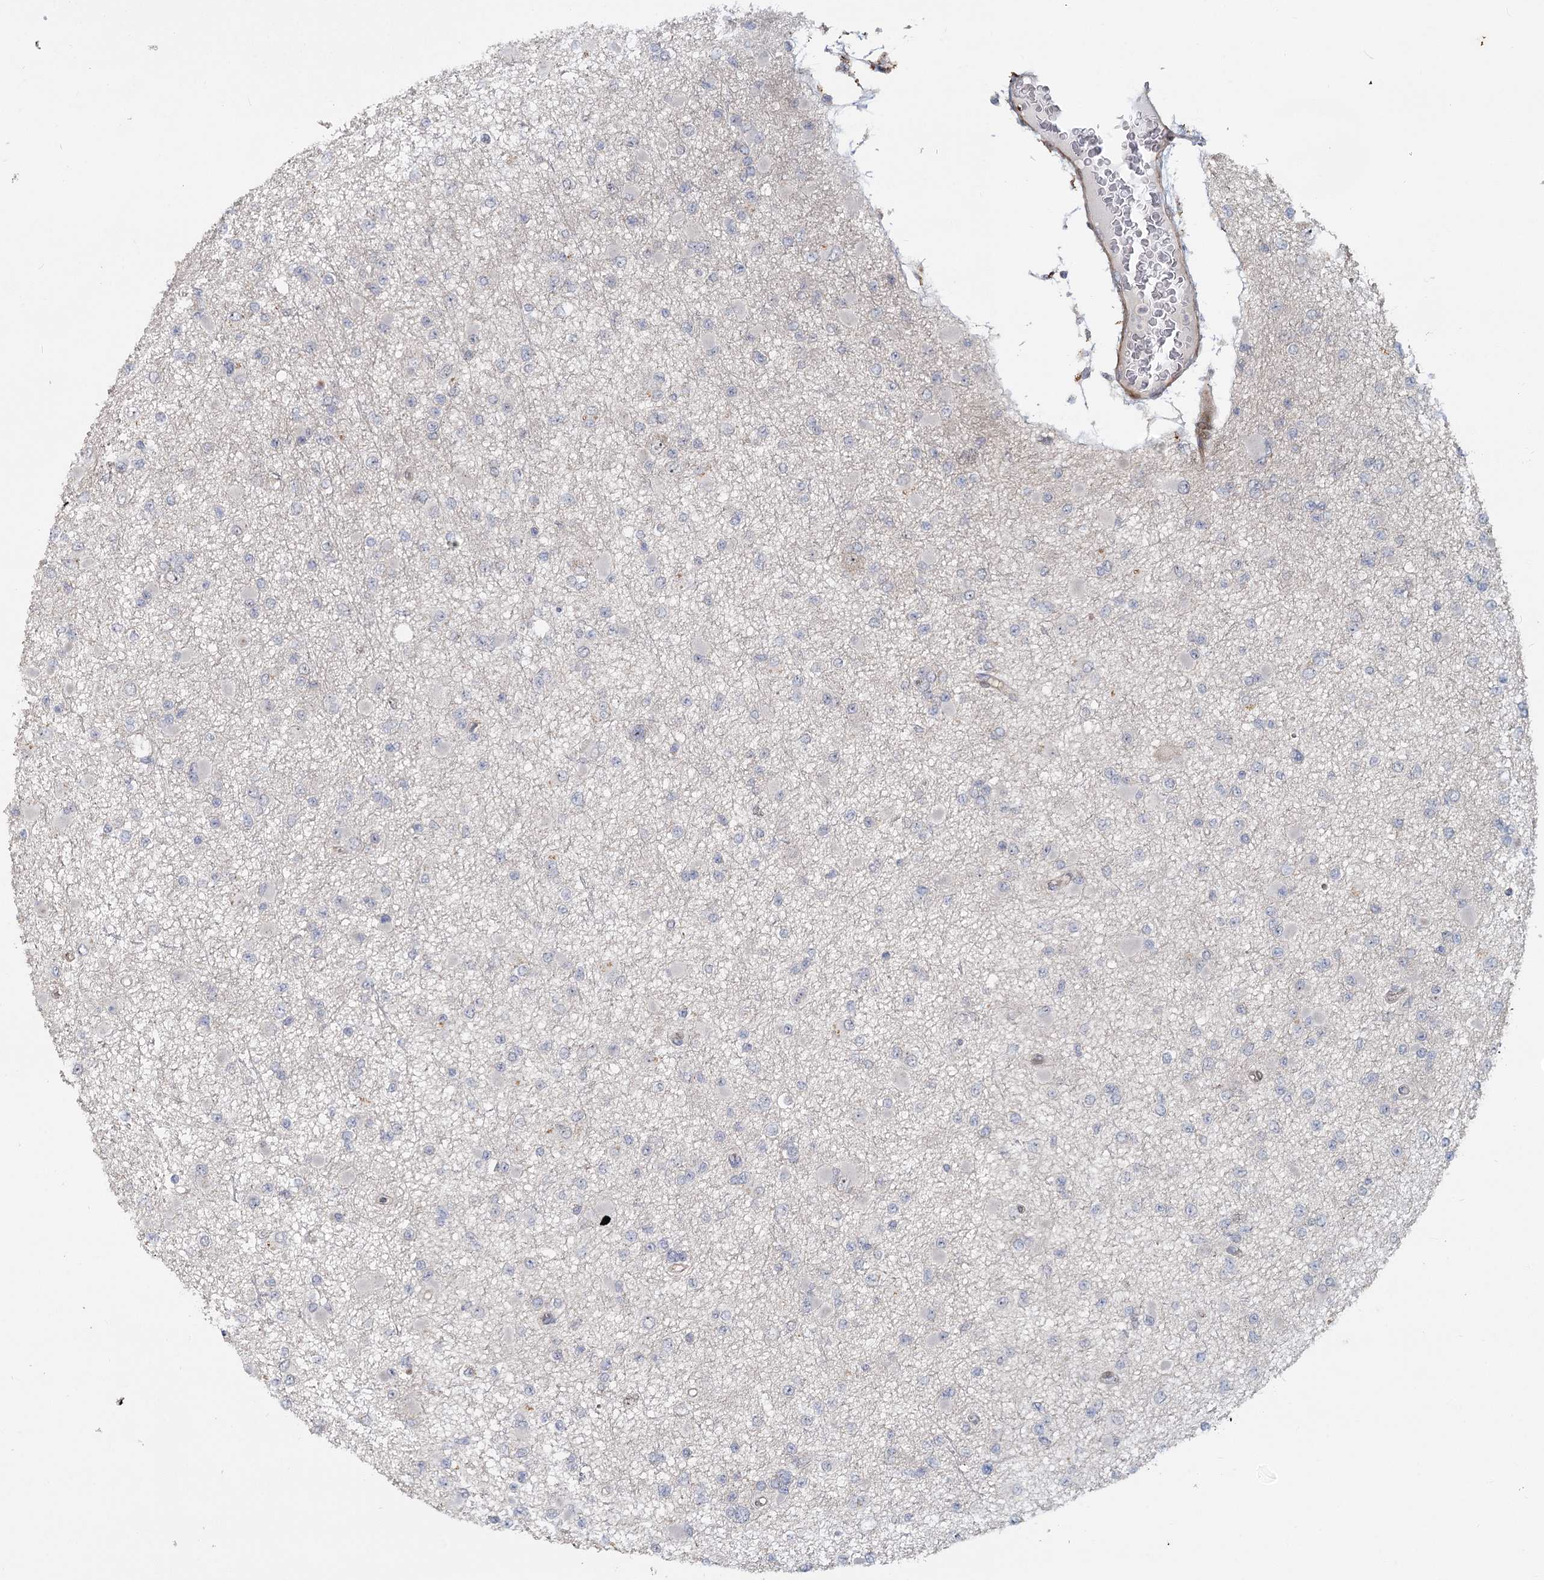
{"staining": {"intensity": "negative", "quantity": "none", "location": "none"}, "tissue": "glioma", "cell_type": "Tumor cells", "image_type": "cancer", "snomed": [{"axis": "morphology", "description": "Glioma, malignant, Low grade"}, {"axis": "topography", "description": "Brain"}], "caption": "An immunohistochemistry (IHC) photomicrograph of glioma is shown. There is no staining in tumor cells of glioma.", "gene": "PIK3C2A", "patient": {"sex": "female", "age": 22}}